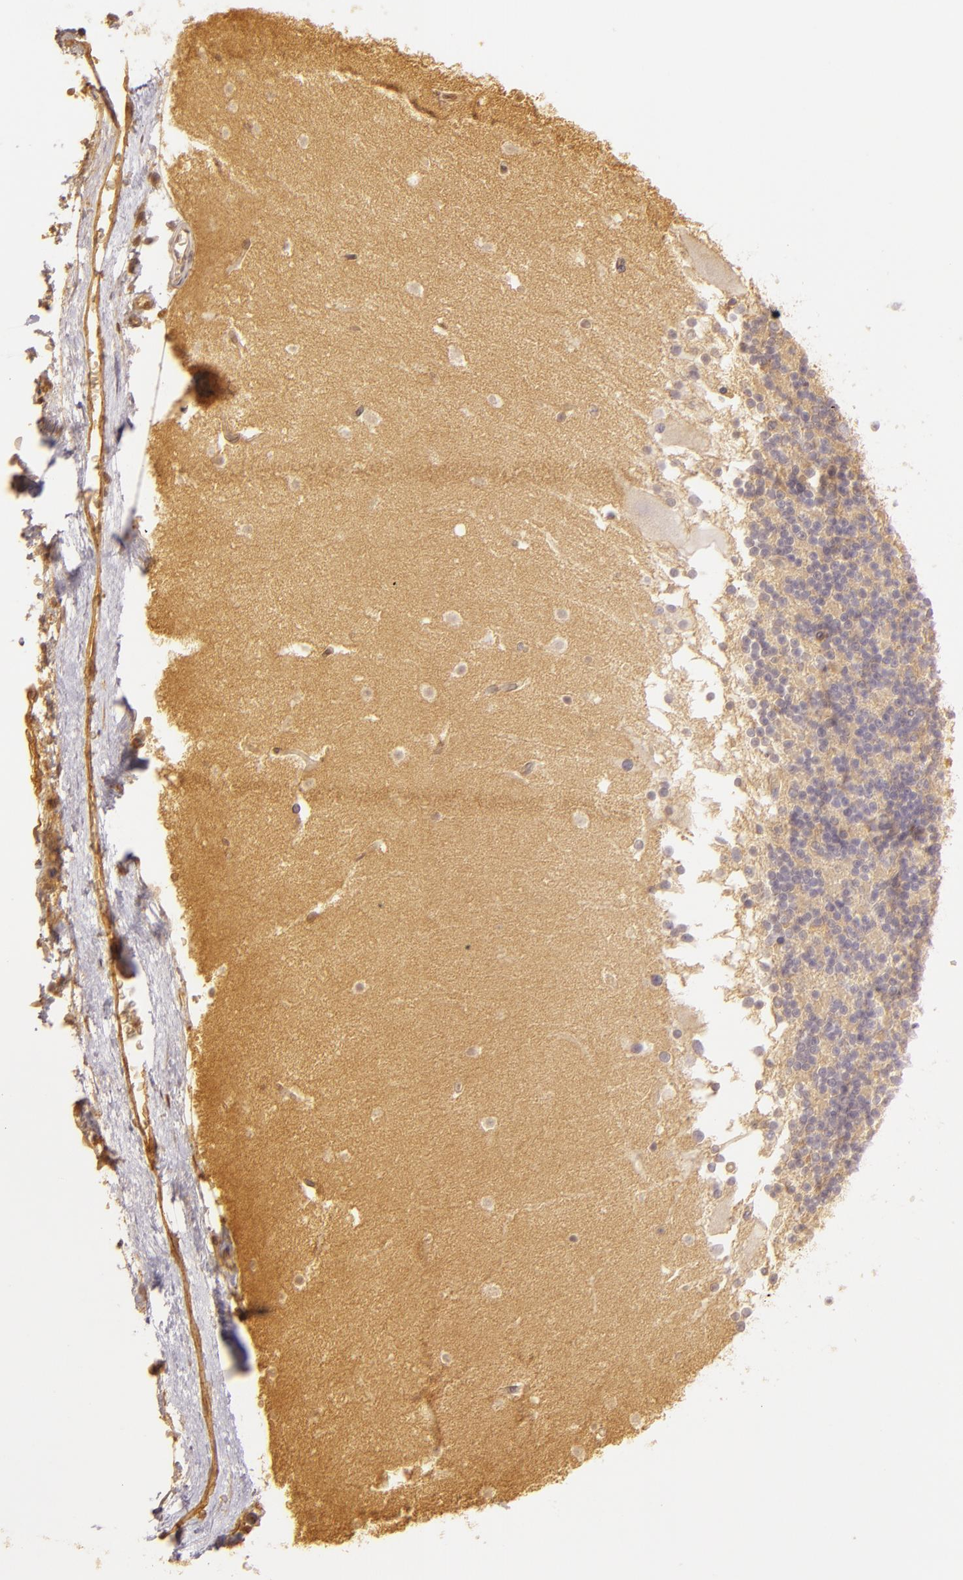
{"staining": {"intensity": "negative", "quantity": "none", "location": "none"}, "tissue": "cerebellum", "cell_type": "Cells in granular layer", "image_type": "normal", "snomed": [{"axis": "morphology", "description": "Normal tissue, NOS"}, {"axis": "topography", "description": "Cerebellum"}], "caption": "Immunohistochemical staining of normal cerebellum exhibits no significant expression in cells in granular layer.", "gene": "CD59", "patient": {"sex": "female", "age": 19}}